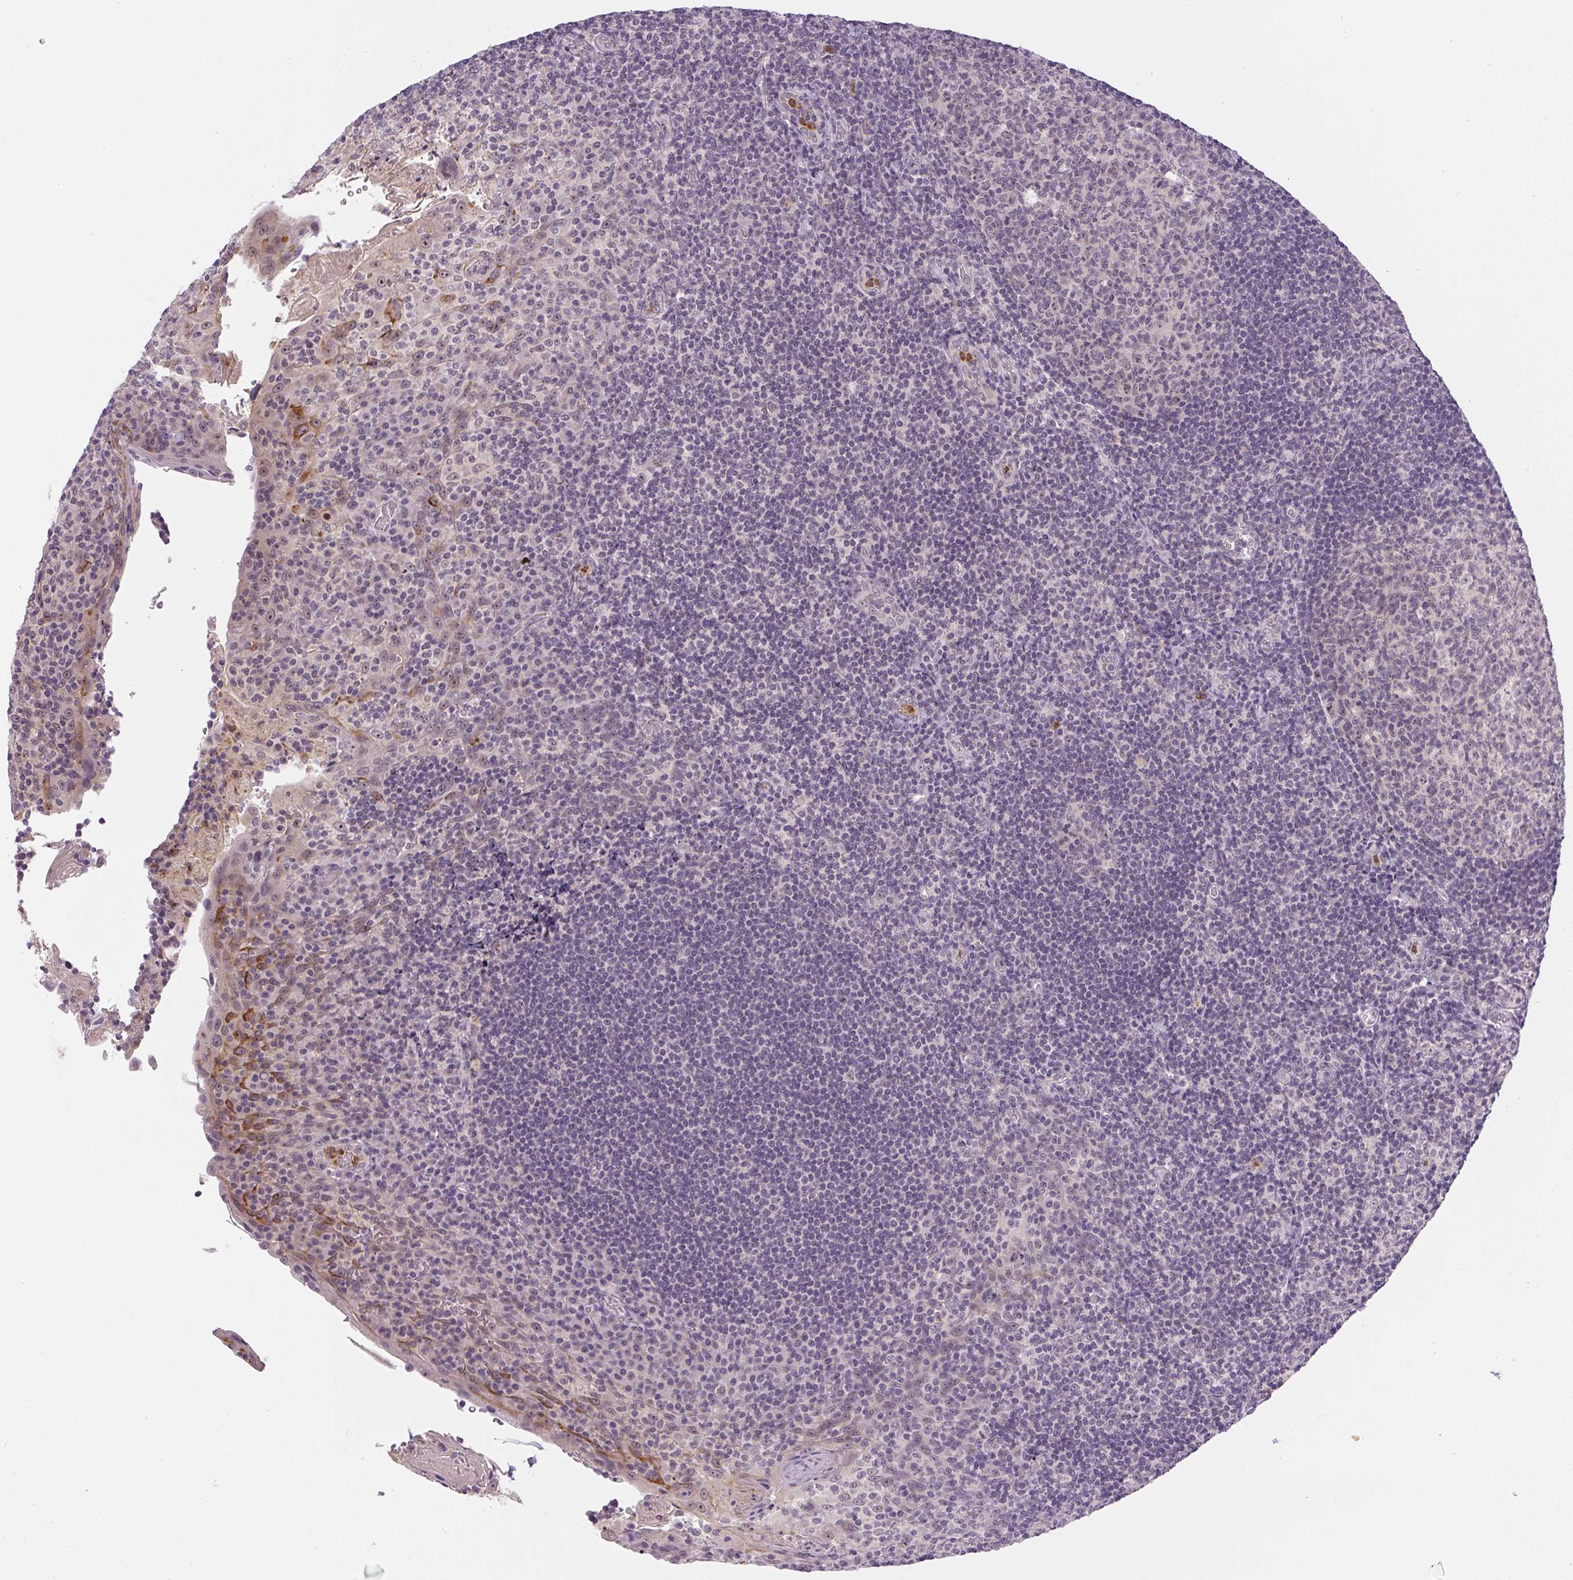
{"staining": {"intensity": "weak", "quantity": "<25%", "location": "nuclear"}, "tissue": "tonsil", "cell_type": "Germinal center cells", "image_type": "normal", "snomed": [{"axis": "morphology", "description": "Normal tissue, NOS"}, {"axis": "topography", "description": "Tonsil"}], "caption": "DAB (3,3'-diaminobenzidine) immunohistochemical staining of benign human tonsil demonstrates no significant positivity in germinal center cells.", "gene": "SGF29", "patient": {"sex": "male", "age": 17}}